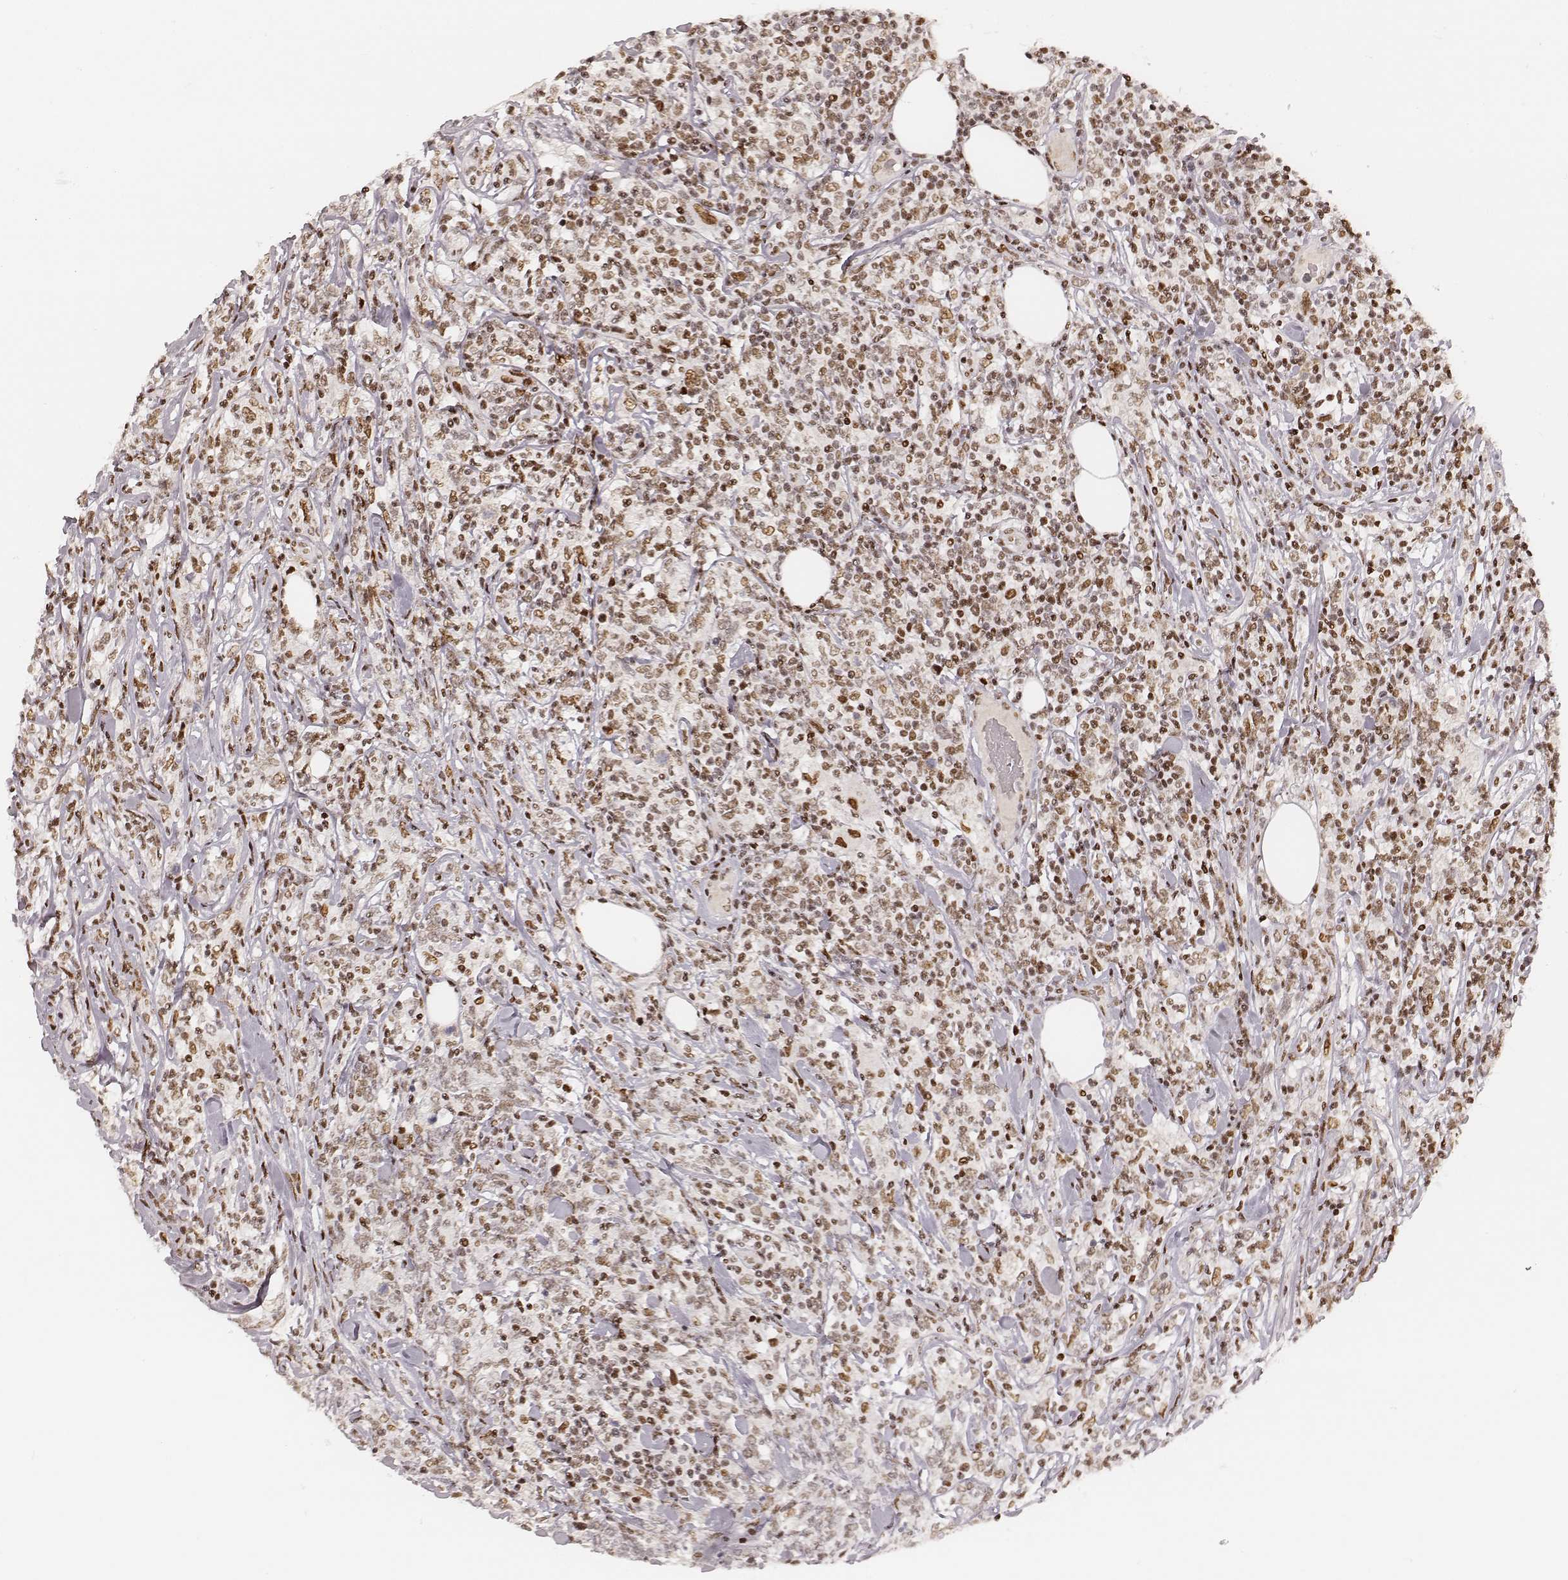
{"staining": {"intensity": "moderate", "quantity": ">75%", "location": "nuclear"}, "tissue": "lymphoma", "cell_type": "Tumor cells", "image_type": "cancer", "snomed": [{"axis": "morphology", "description": "Malignant lymphoma, non-Hodgkin's type, High grade"}, {"axis": "topography", "description": "Lymph node"}], "caption": "Tumor cells reveal moderate nuclear staining in about >75% of cells in lymphoma.", "gene": "HNRNPC", "patient": {"sex": "female", "age": 84}}